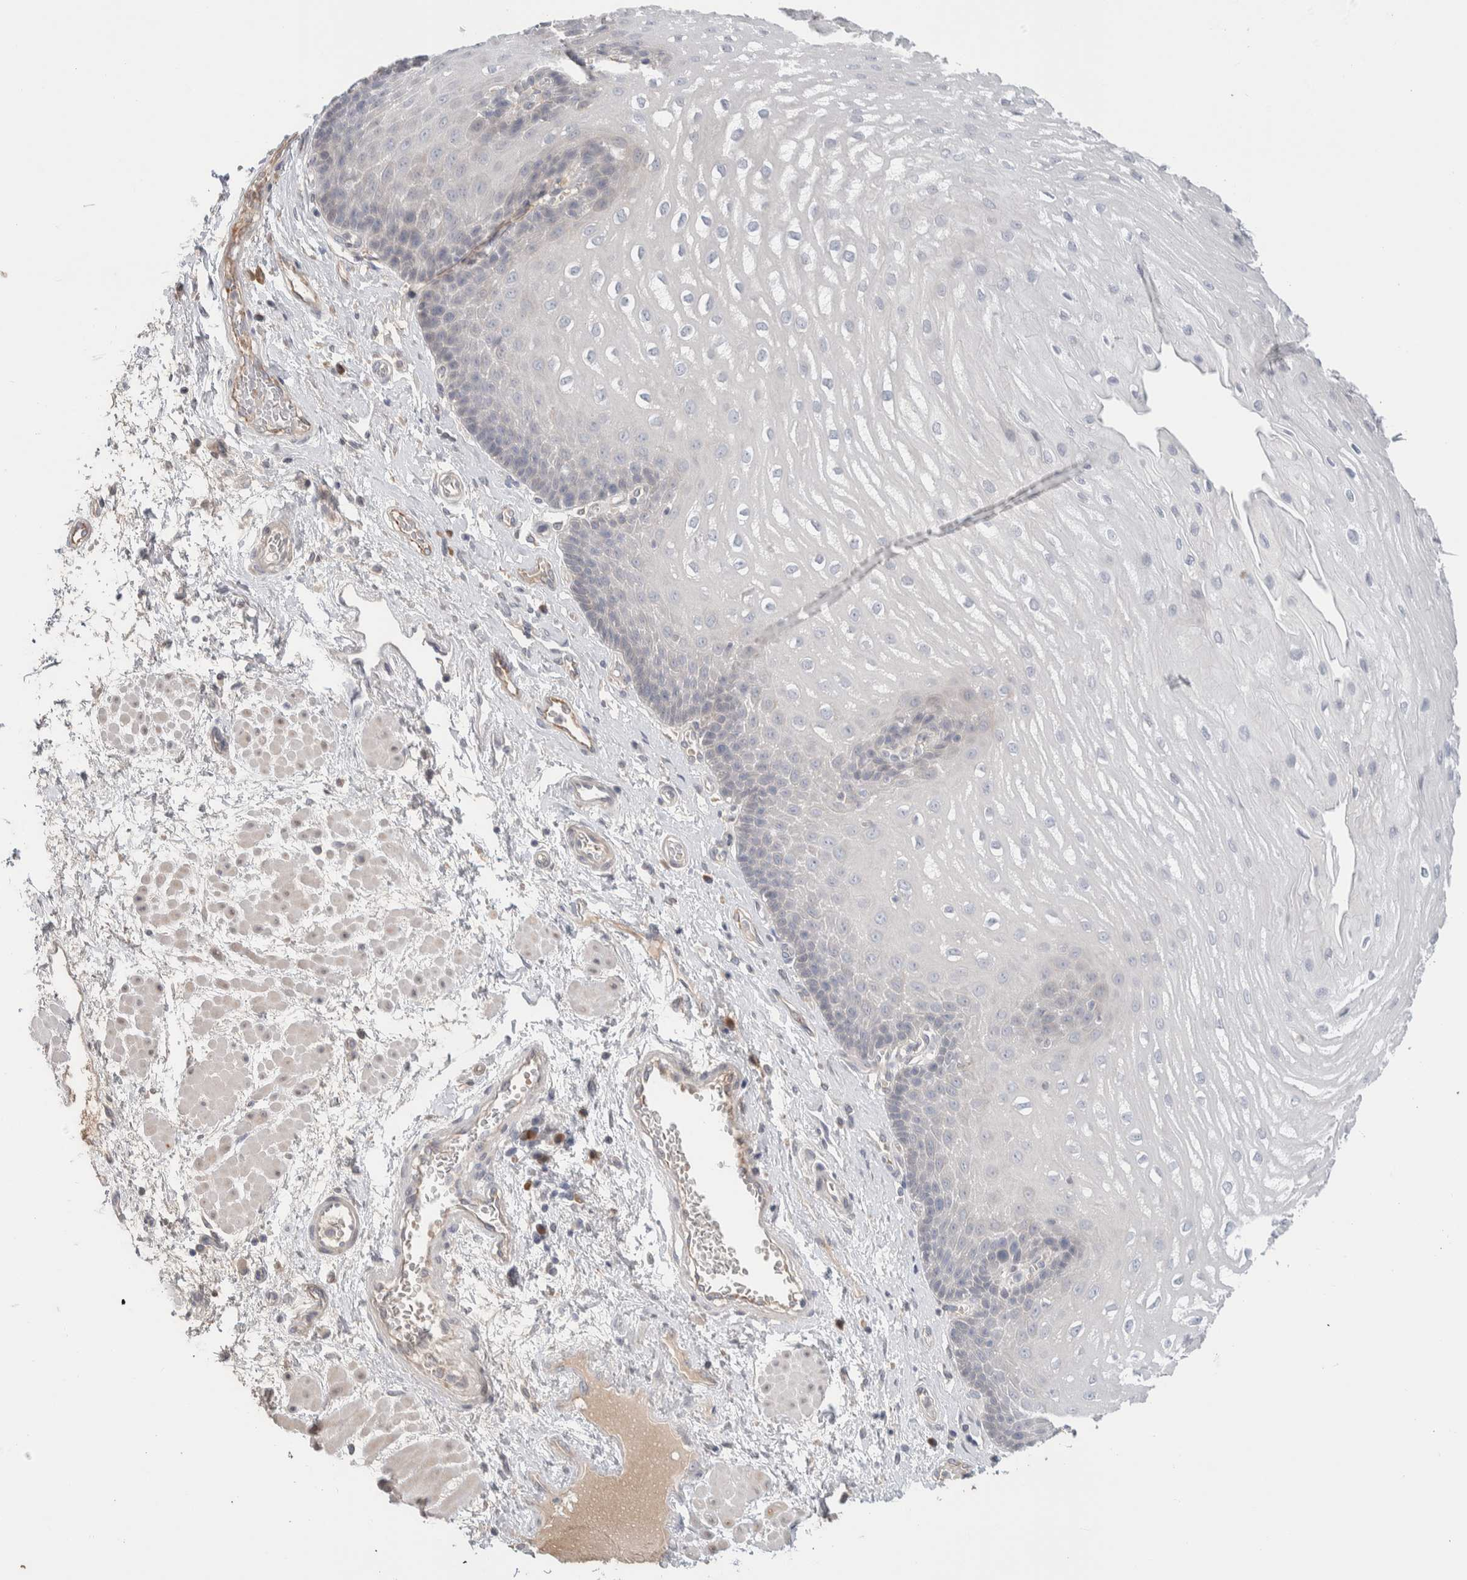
{"staining": {"intensity": "negative", "quantity": "none", "location": "none"}, "tissue": "esophagus", "cell_type": "Squamous epithelial cells", "image_type": "normal", "snomed": [{"axis": "morphology", "description": "Normal tissue, NOS"}, {"axis": "topography", "description": "Esophagus"}], "caption": "Squamous epithelial cells show no significant expression in benign esophagus. (Stains: DAB (3,3'-diaminobenzidine) immunohistochemistry with hematoxylin counter stain, Microscopy: brightfield microscopy at high magnification).", "gene": "RUSF1", "patient": {"sex": "male", "age": 48}}